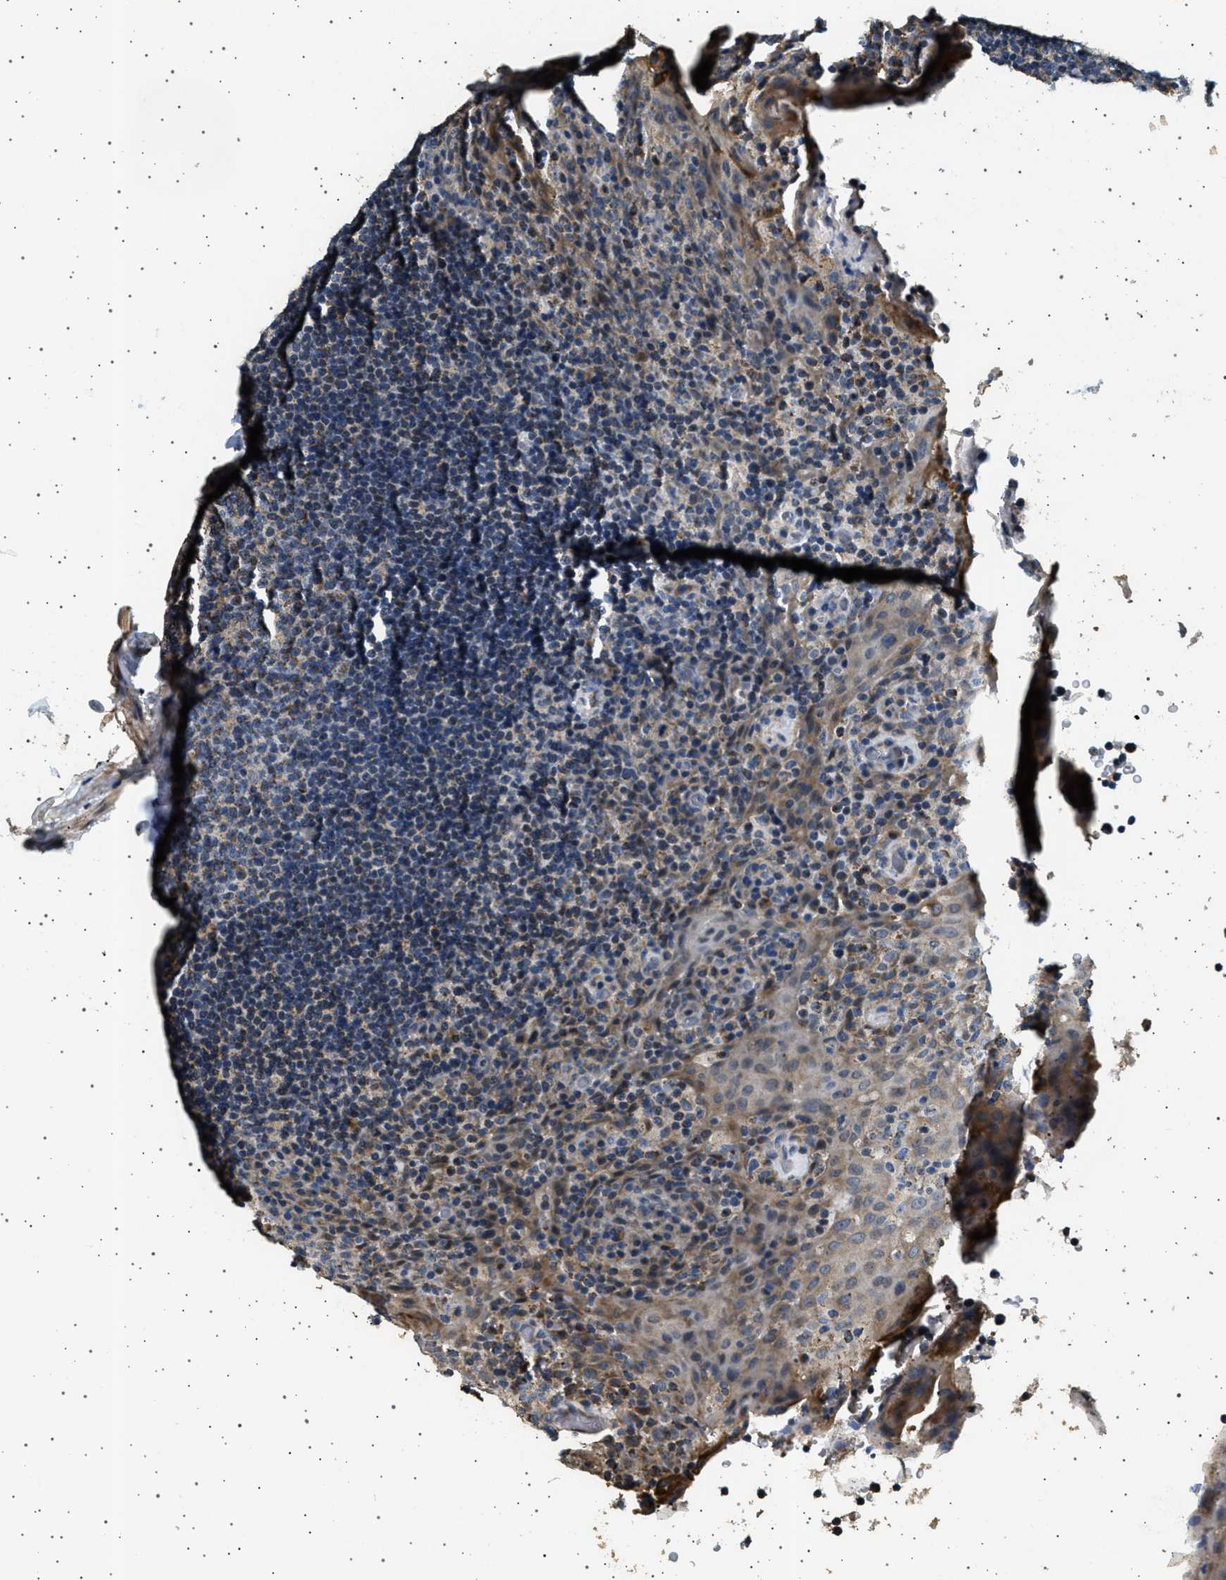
{"staining": {"intensity": "moderate", "quantity": "25%-75%", "location": "cytoplasmic/membranous"}, "tissue": "tonsil", "cell_type": "Germinal center cells", "image_type": "normal", "snomed": [{"axis": "morphology", "description": "Normal tissue, NOS"}, {"axis": "topography", "description": "Tonsil"}], "caption": "IHC photomicrograph of normal tonsil: tonsil stained using immunohistochemistry displays medium levels of moderate protein expression localized specifically in the cytoplasmic/membranous of germinal center cells, appearing as a cytoplasmic/membranous brown color.", "gene": "KCNA4", "patient": {"sex": "male", "age": 17}}